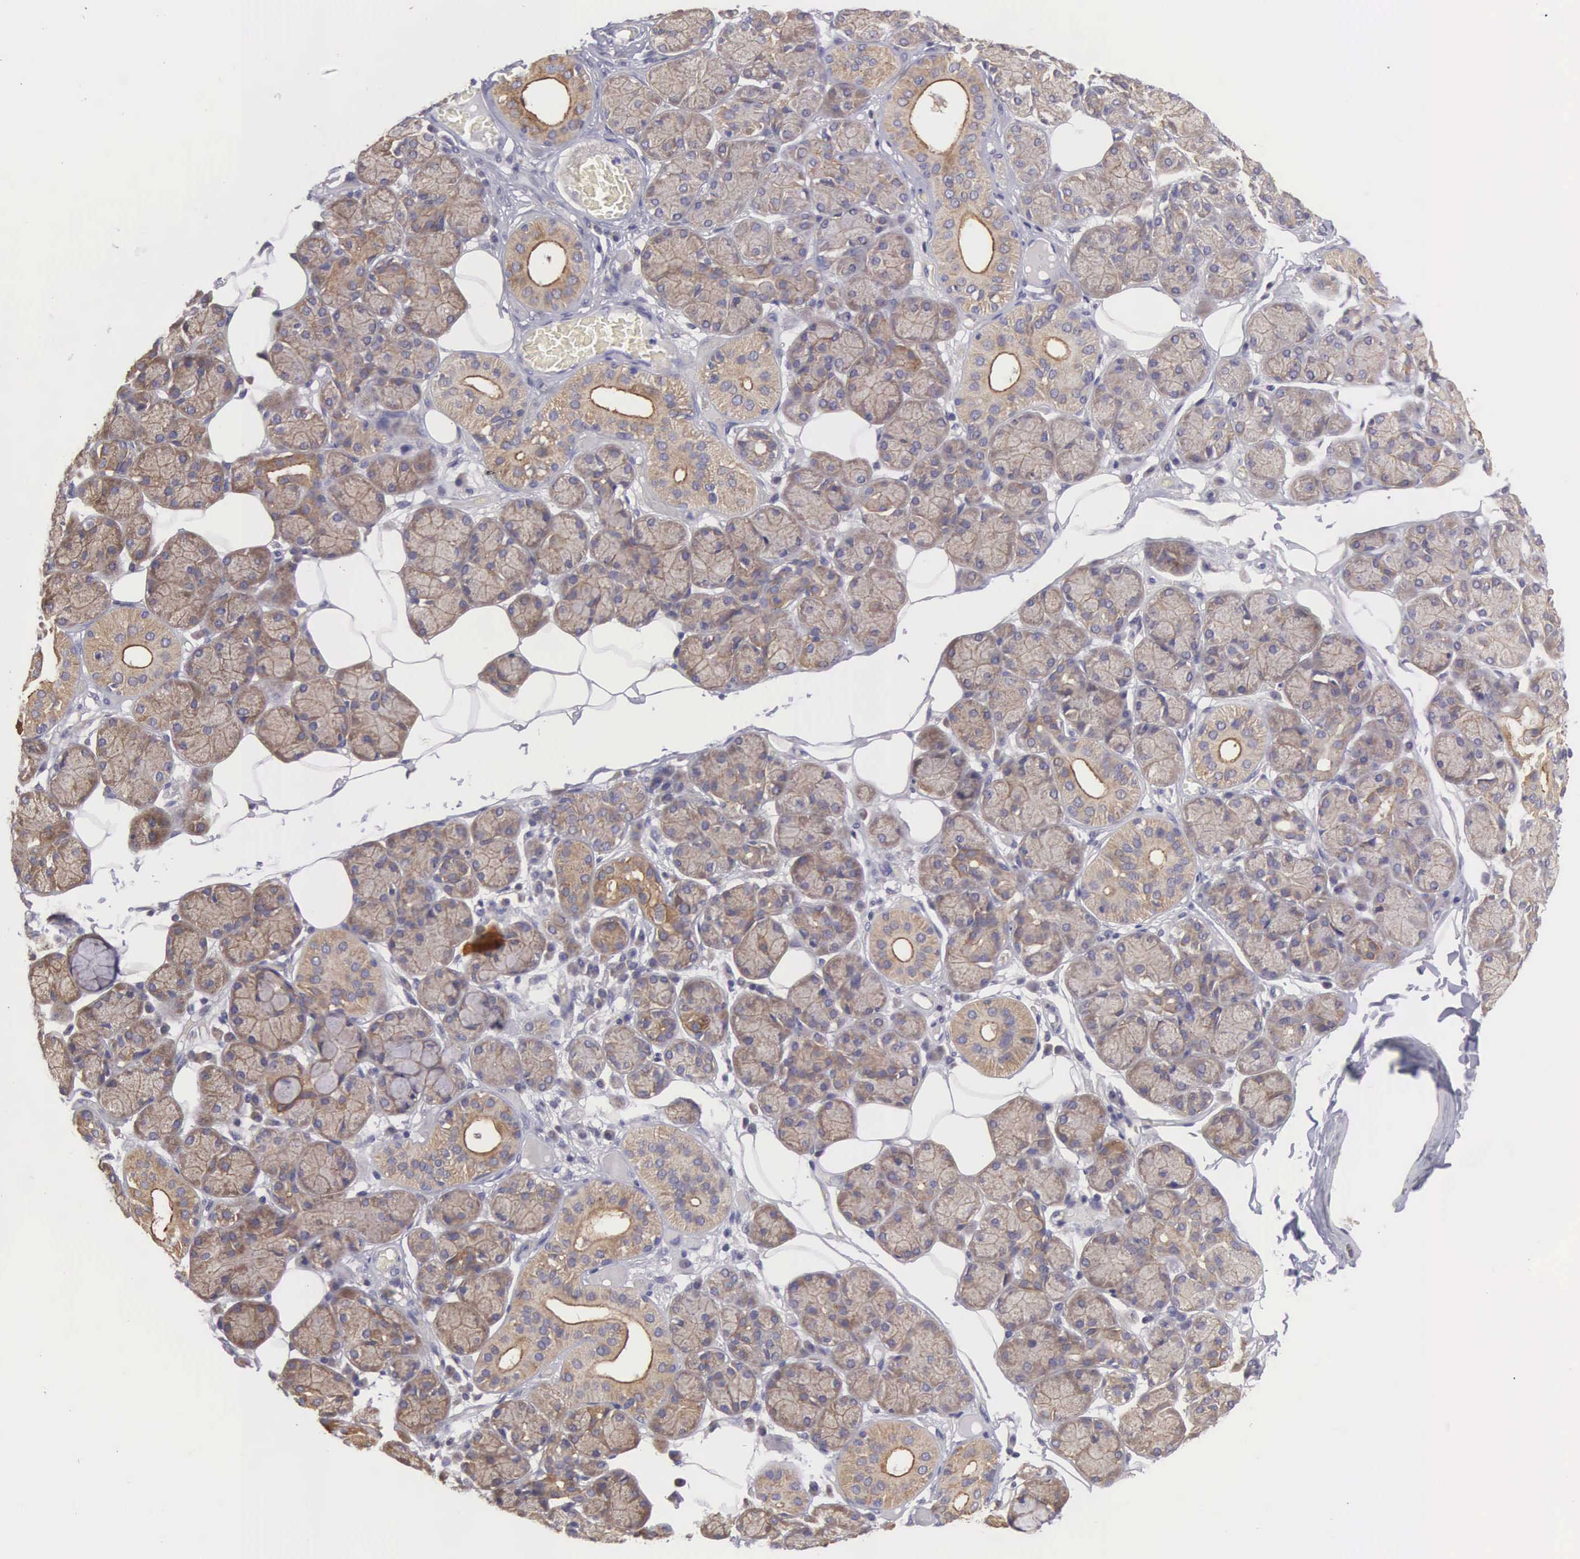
{"staining": {"intensity": "moderate", "quantity": ">75%", "location": "cytoplasmic/membranous"}, "tissue": "salivary gland", "cell_type": "Glandular cells", "image_type": "normal", "snomed": [{"axis": "morphology", "description": "Normal tissue, NOS"}, {"axis": "topography", "description": "Salivary gland"}], "caption": "IHC (DAB) staining of normal human salivary gland shows moderate cytoplasmic/membranous protein positivity in approximately >75% of glandular cells.", "gene": "TXLNG", "patient": {"sex": "male", "age": 54}}